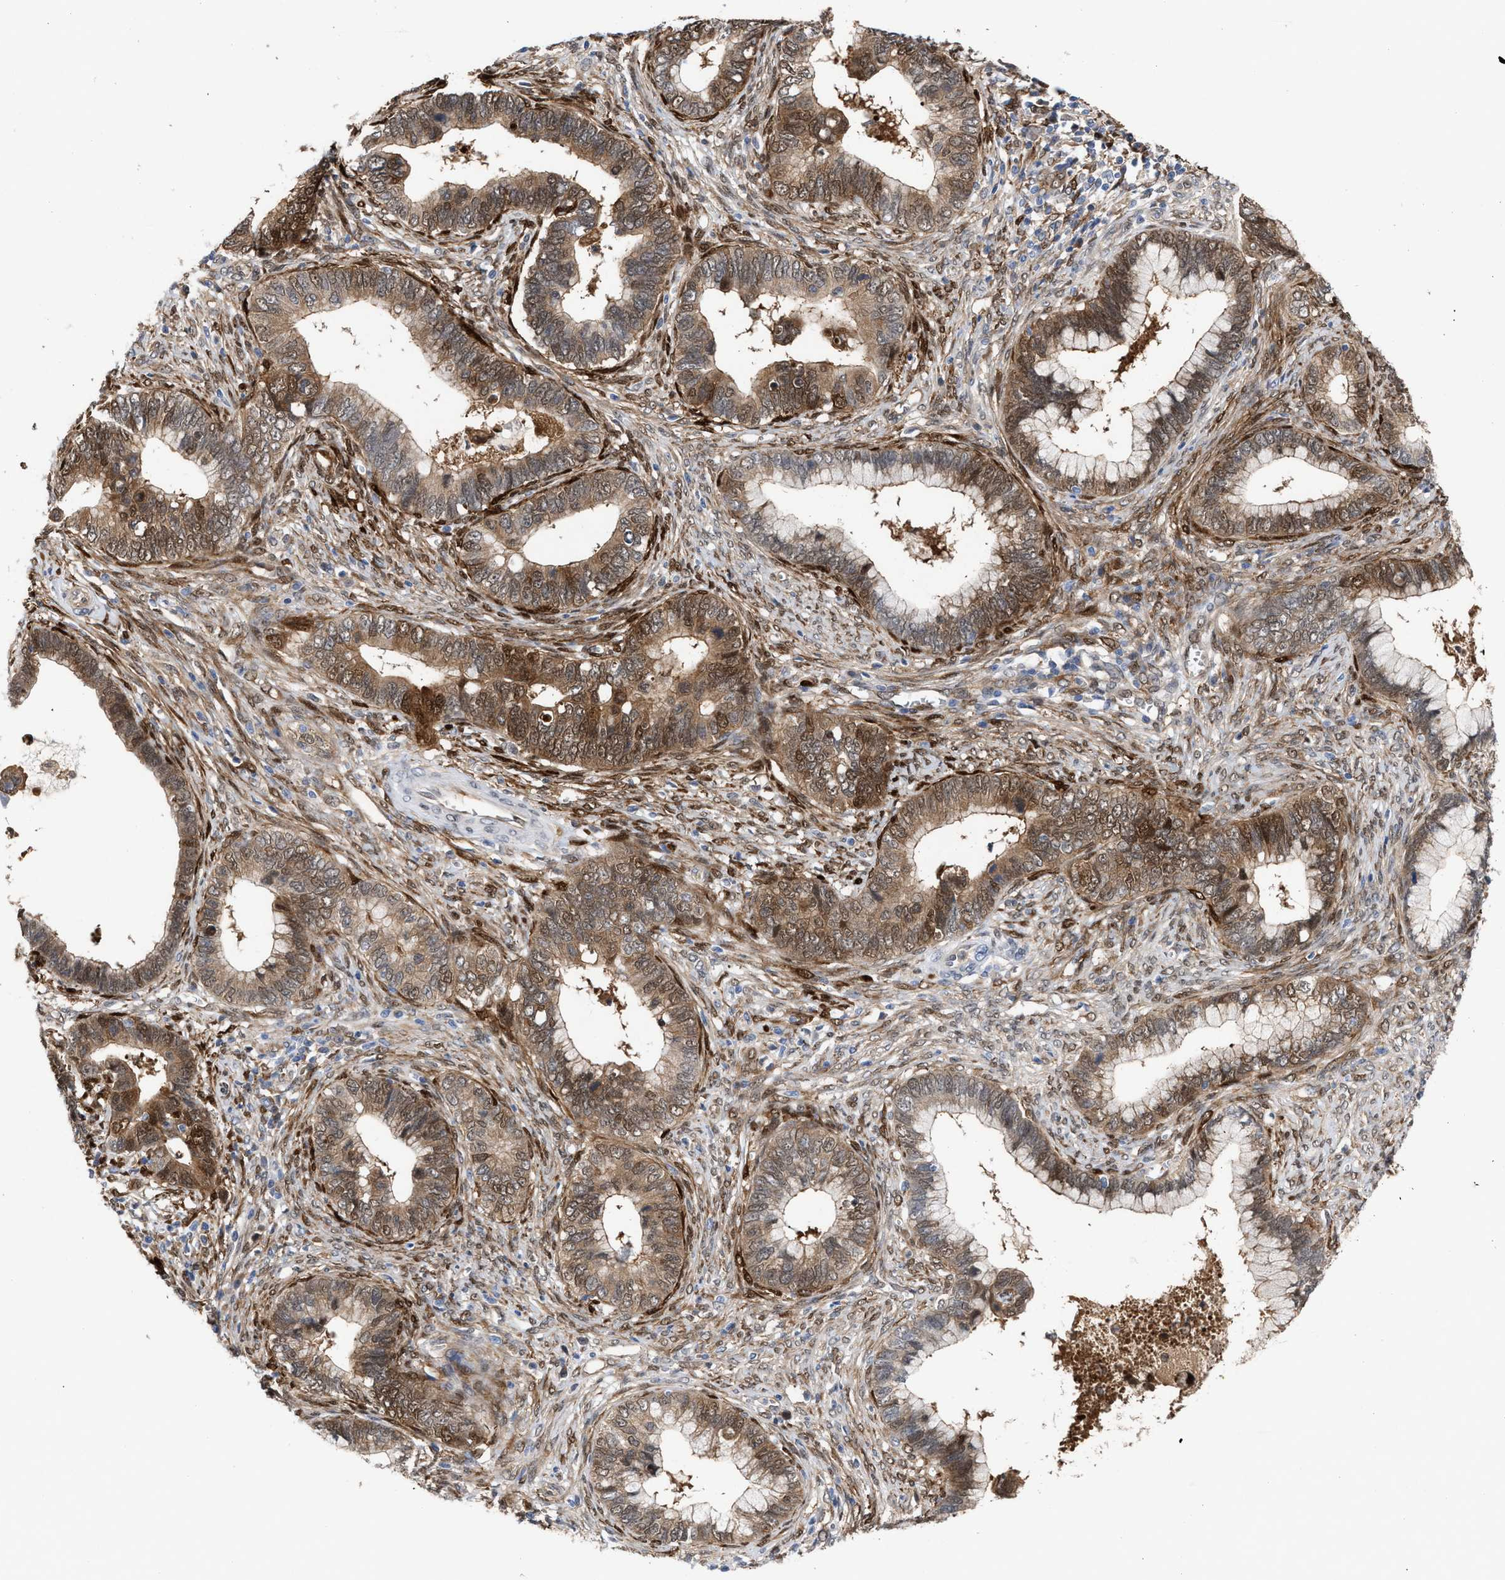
{"staining": {"intensity": "moderate", "quantity": ">75%", "location": "cytoplasmic/membranous,nuclear"}, "tissue": "cervical cancer", "cell_type": "Tumor cells", "image_type": "cancer", "snomed": [{"axis": "morphology", "description": "Adenocarcinoma, NOS"}, {"axis": "topography", "description": "Cervix"}], "caption": "Tumor cells exhibit moderate cytoplasmic/membranous and nuclear positivity in approximately >75% of cells in cervical adenocarcinoma. Nuclei are stained in blue.", "gene": "TP53I3", "patient": {"sex": "female", "age": 44}}